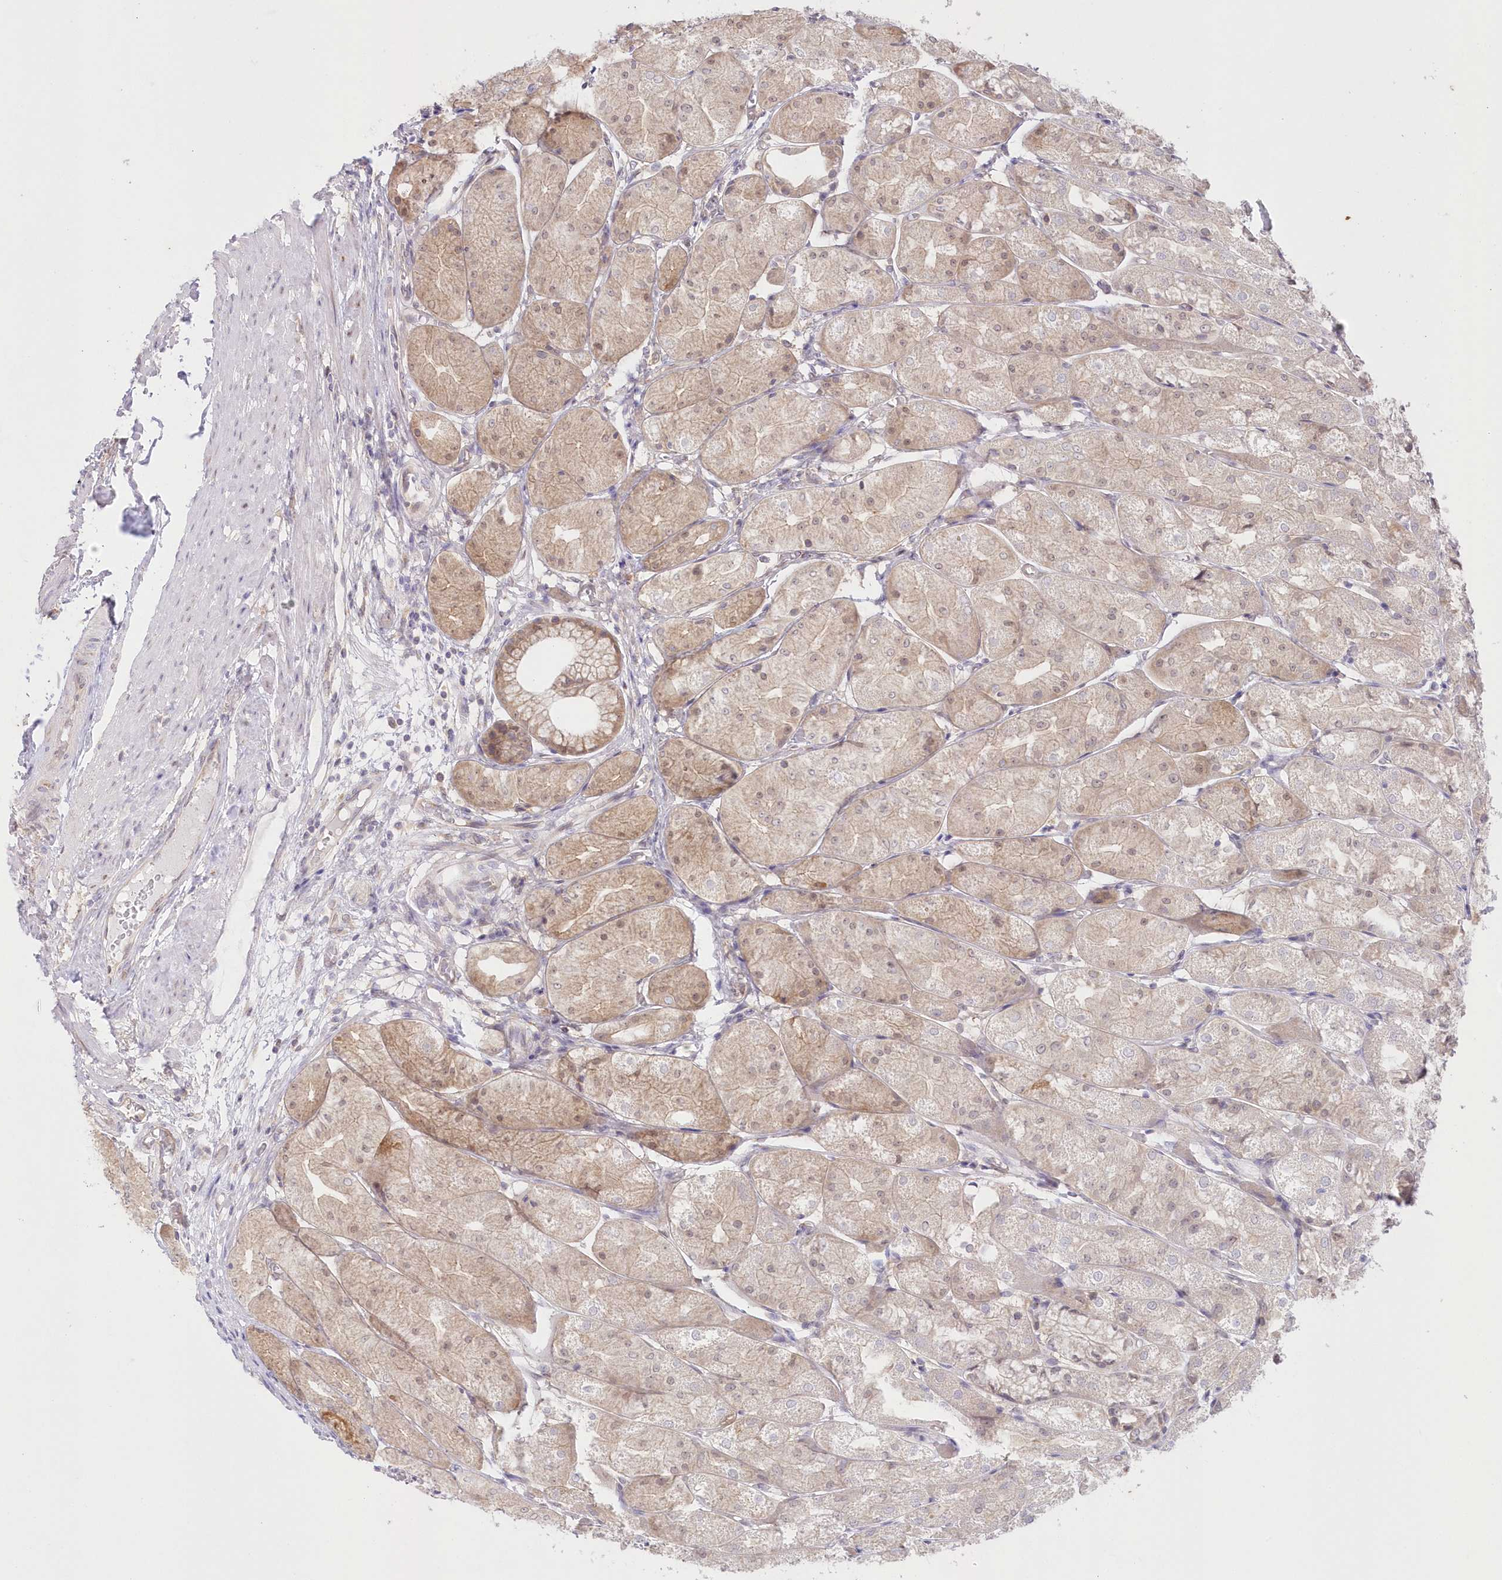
{"staining": {"intensity": "weak", "quantity": ">75%", "location": "cytoplasmic/membranous"}, "tissue": "stomach", "cell_type": "Glandular cells", "image_type": "normal", "snomed": [{"axis": "morphology", "description": "Normal tissue, NOS"}, {"axis": "topography", "description": "Stomach, upper"}], "caption": "Protein staining by immunohistochemistry (IHC) shows weak cytoplasmic/membranous staining in about >75% of glandular cells in benign stomach. Using DAB (3,3'-diaminobenzidine) (brown) and hematoxylin (blue) stains, captured at high magnification using brightfield microscopy.", "gene": "RNPEP", "patient": {"sex": "male", "age": 72}}